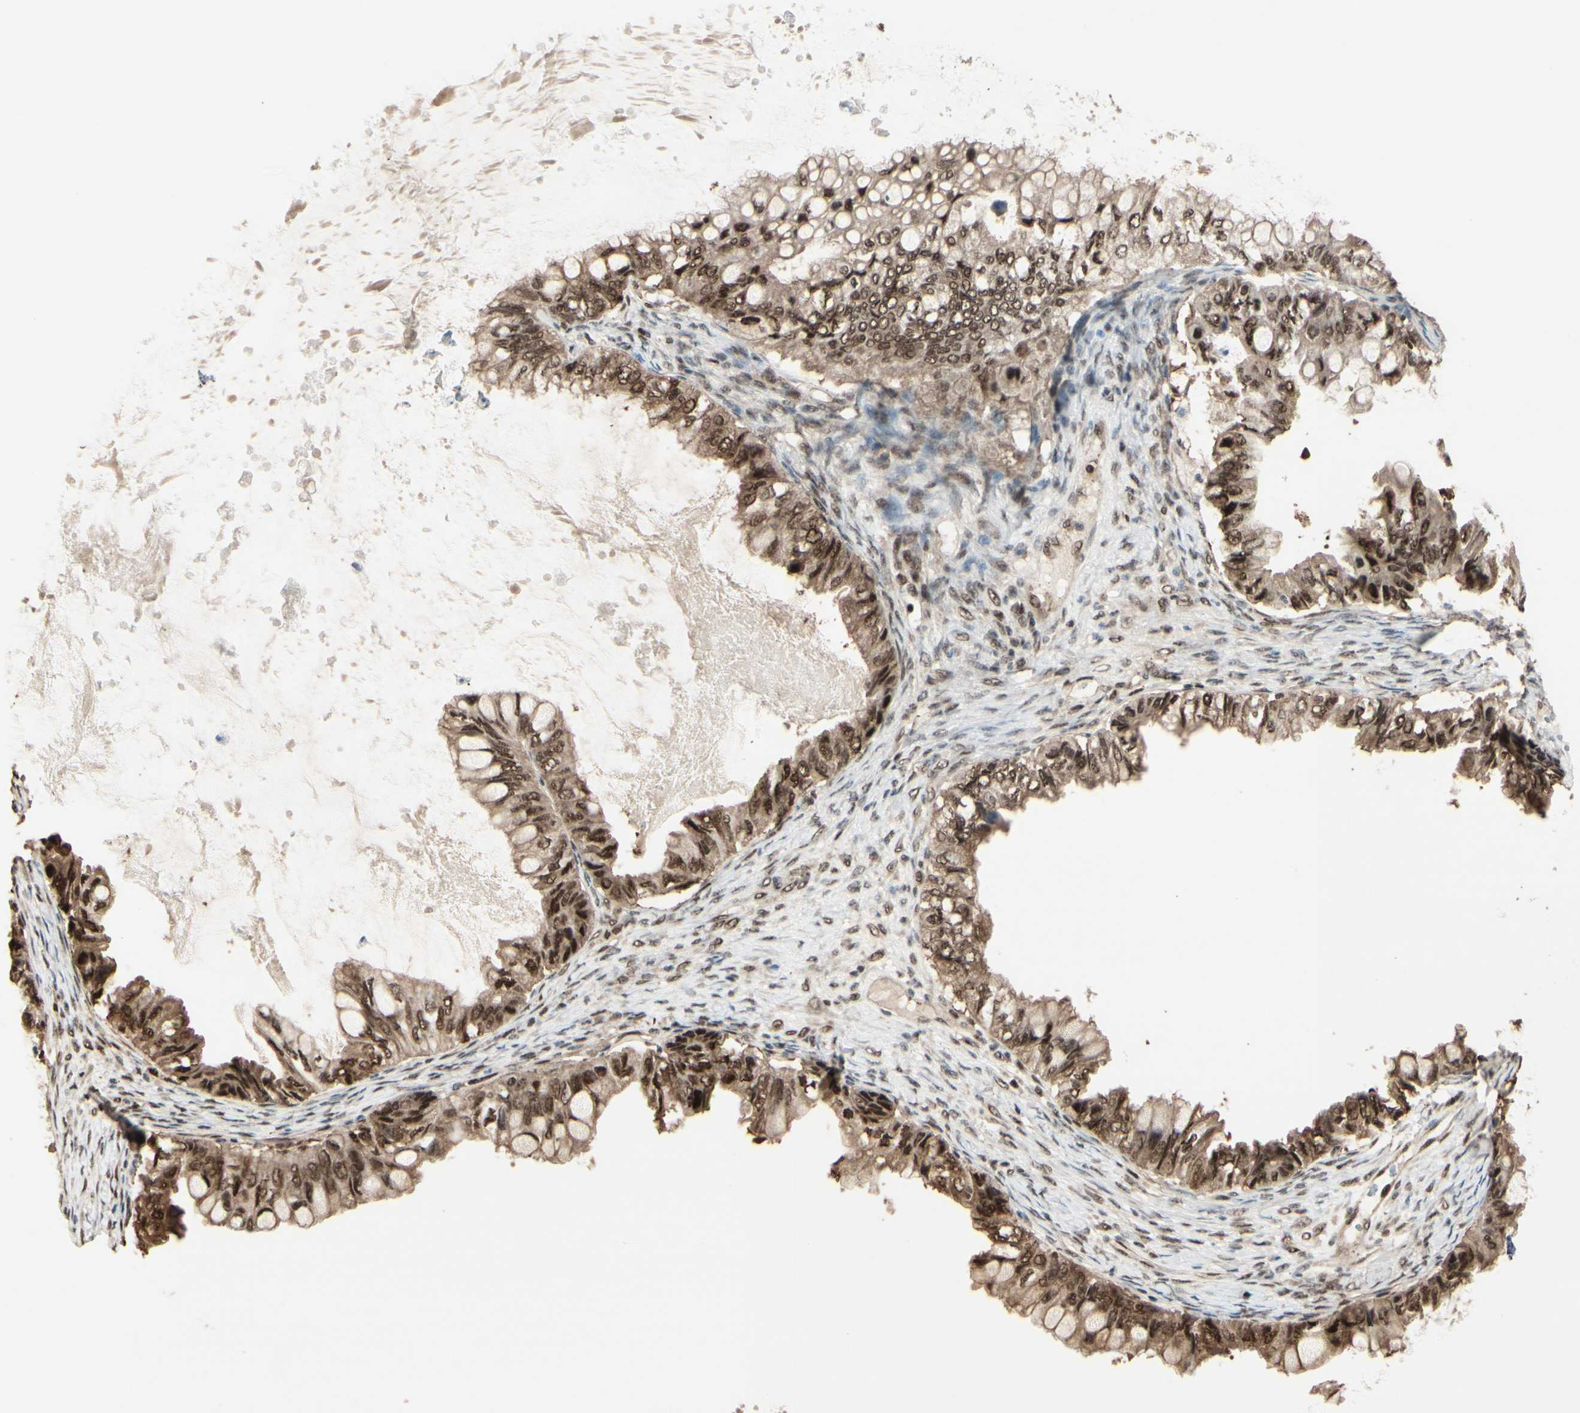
{"staining": {"intensity": "strong", "quantity": ">75%", "location": "cytoplasmic/membranous,nuclear"}, "tissue": "ovarian cancer", "cell_type": "Tumor cells", "image_type": "cancer", "snomed": [{"axis": "morphology", "description": "Cystadenocarcinoma, mucinous, NOS"}, {"axis": "topography", "description": "Ovary"}], "caption": "Ovarian mucinous cystadenocarcinoma stained for a protein (brown) shows strong cytoplasmic/membranous and nuclear positive staining in approximately >75% of tumor cells.", "gene": "HSF1", "patient": {"sex": "female", "age": 80}}